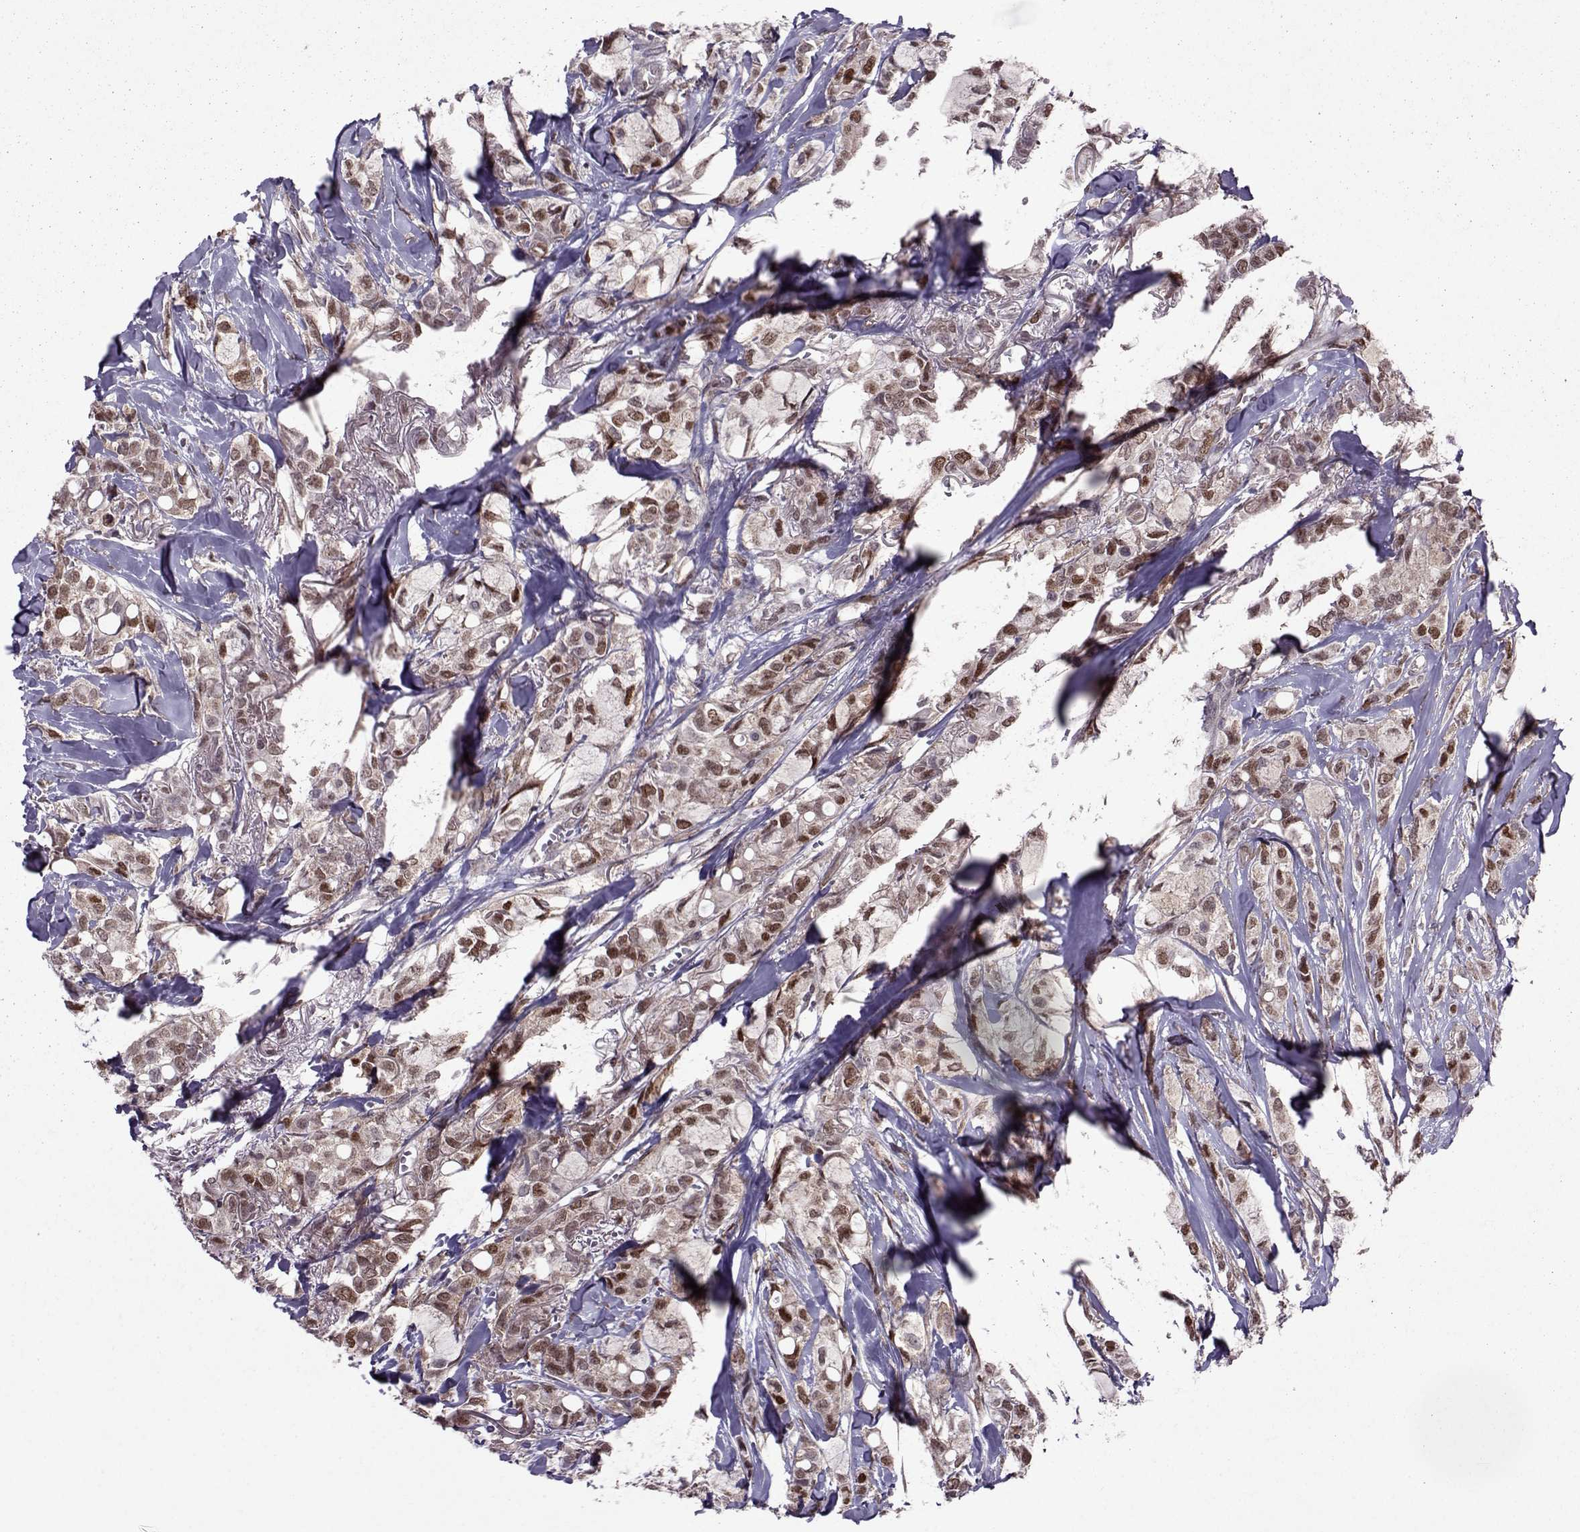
{"staining": {"intensity": "moderate", "quantity": "25%-75%", "location": "nuclear"}, "tissue": "breast cancer", "cell_type": "Tumor cells", "image_type": "cancer", "snomed": [{"axis": "morphology", "description": "Duct carcinoma"}, {"axis": "topography", "description": "Breast"}], "caption": "Brown immunohistochemical staining in breast cancer reveals moderate nuclear positivity in approximately 25%-75% of tumor cells. (Stains: DAB in brown, nuclei in blue, Microscopy: brightfield microscopy at high magnification).", "gene": "CDK4", "patient": {"sex": "female", "age": 85}}